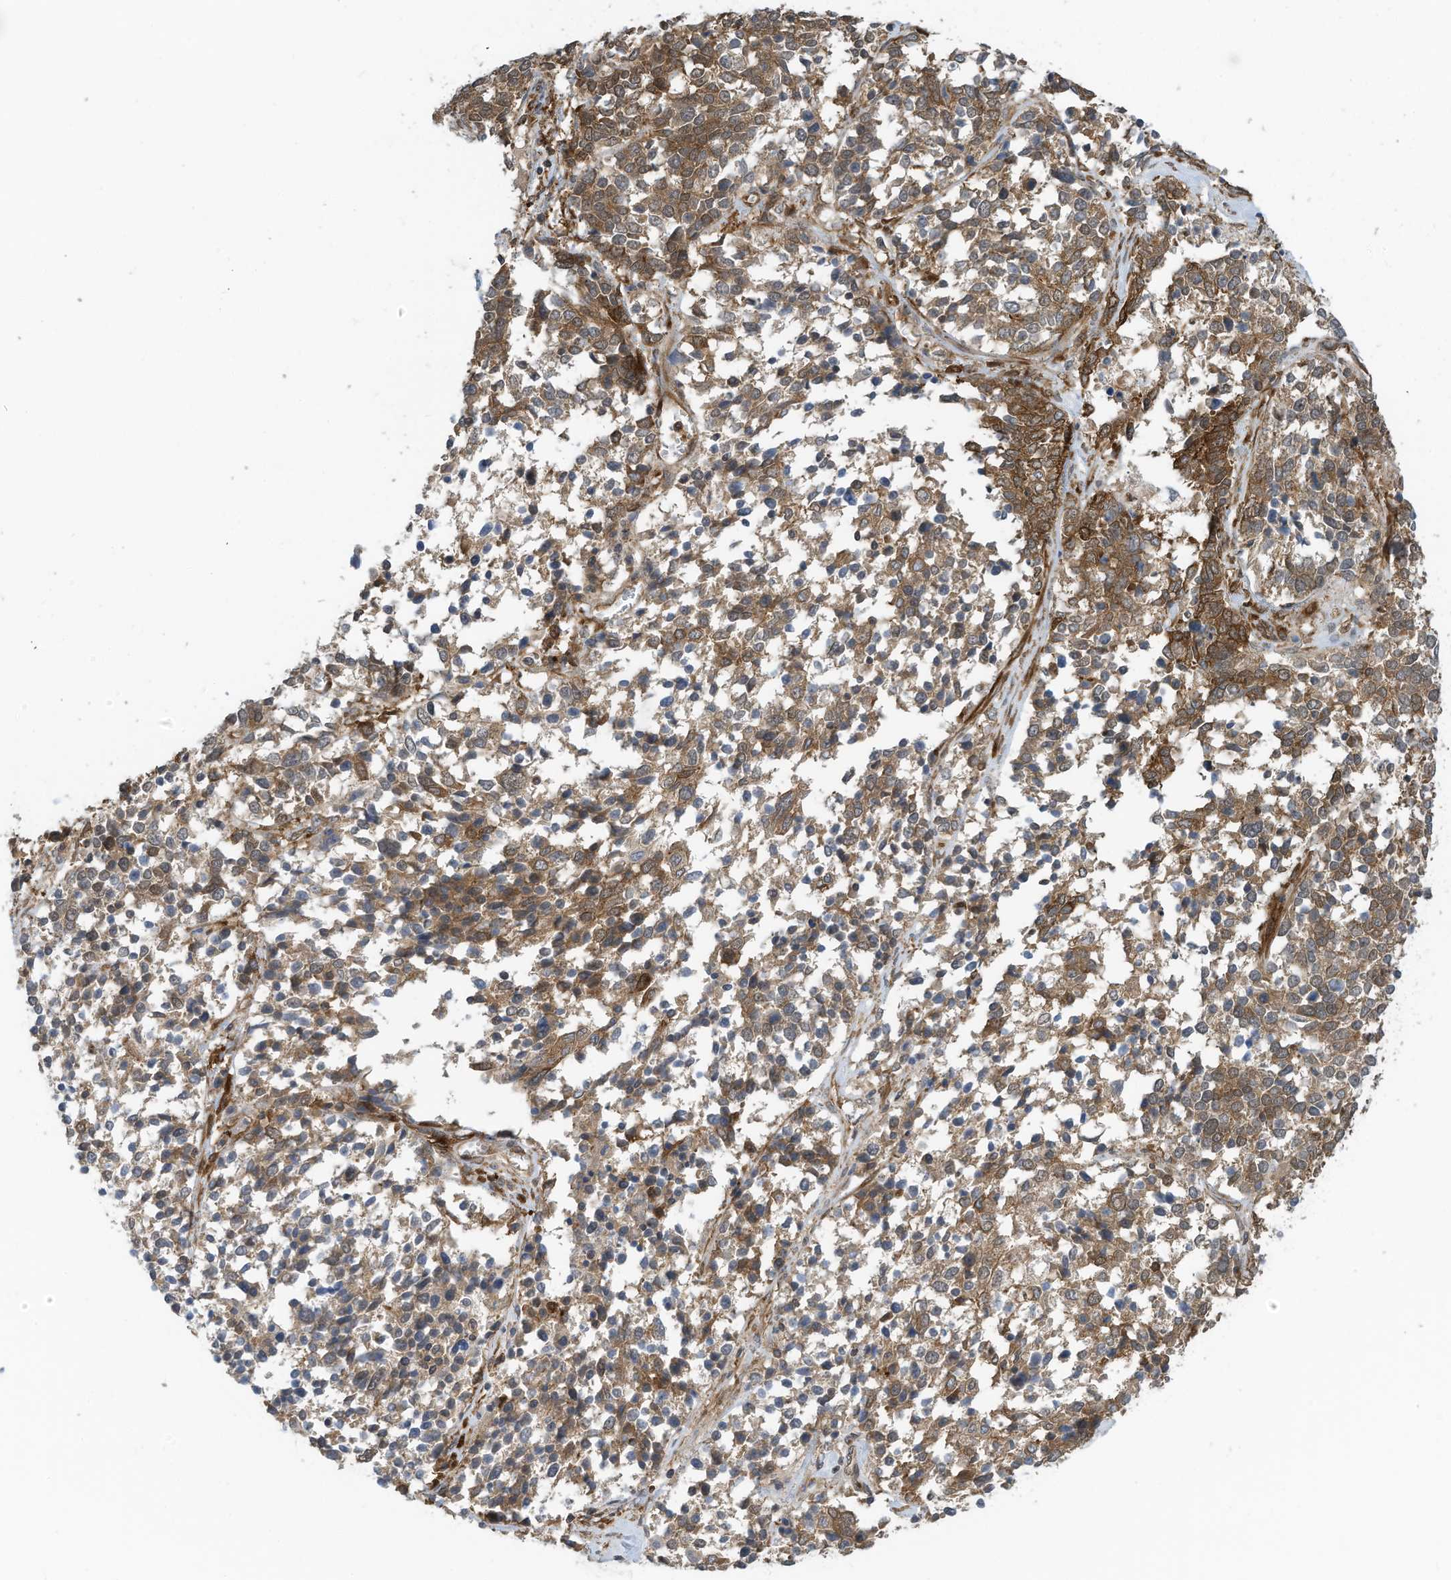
{"staining": {"intensity": "moderate", "quantity": ">75%", "location": "cytoplasmic/membranous"}, "tissue": "ovarian cancer", "cell_type": "Tumor cells", "image_type": "cancer", "snomed": [{"axis": "morphology", "description": "Cystadenocarcinoma, serous, NOS"}, {"axis": "topography", "description": "Ovary"}], "caption": "IHC photomicrograph of human ovarian serous cystadenocarcinoma stained for a protein (brown), which exhibits medium levels of moderate cytoplasmic/membranous positivity in approximately >75% of tumor cells.", "gene": "REPS1", "patient": {"sex": "female", "age": 44}}